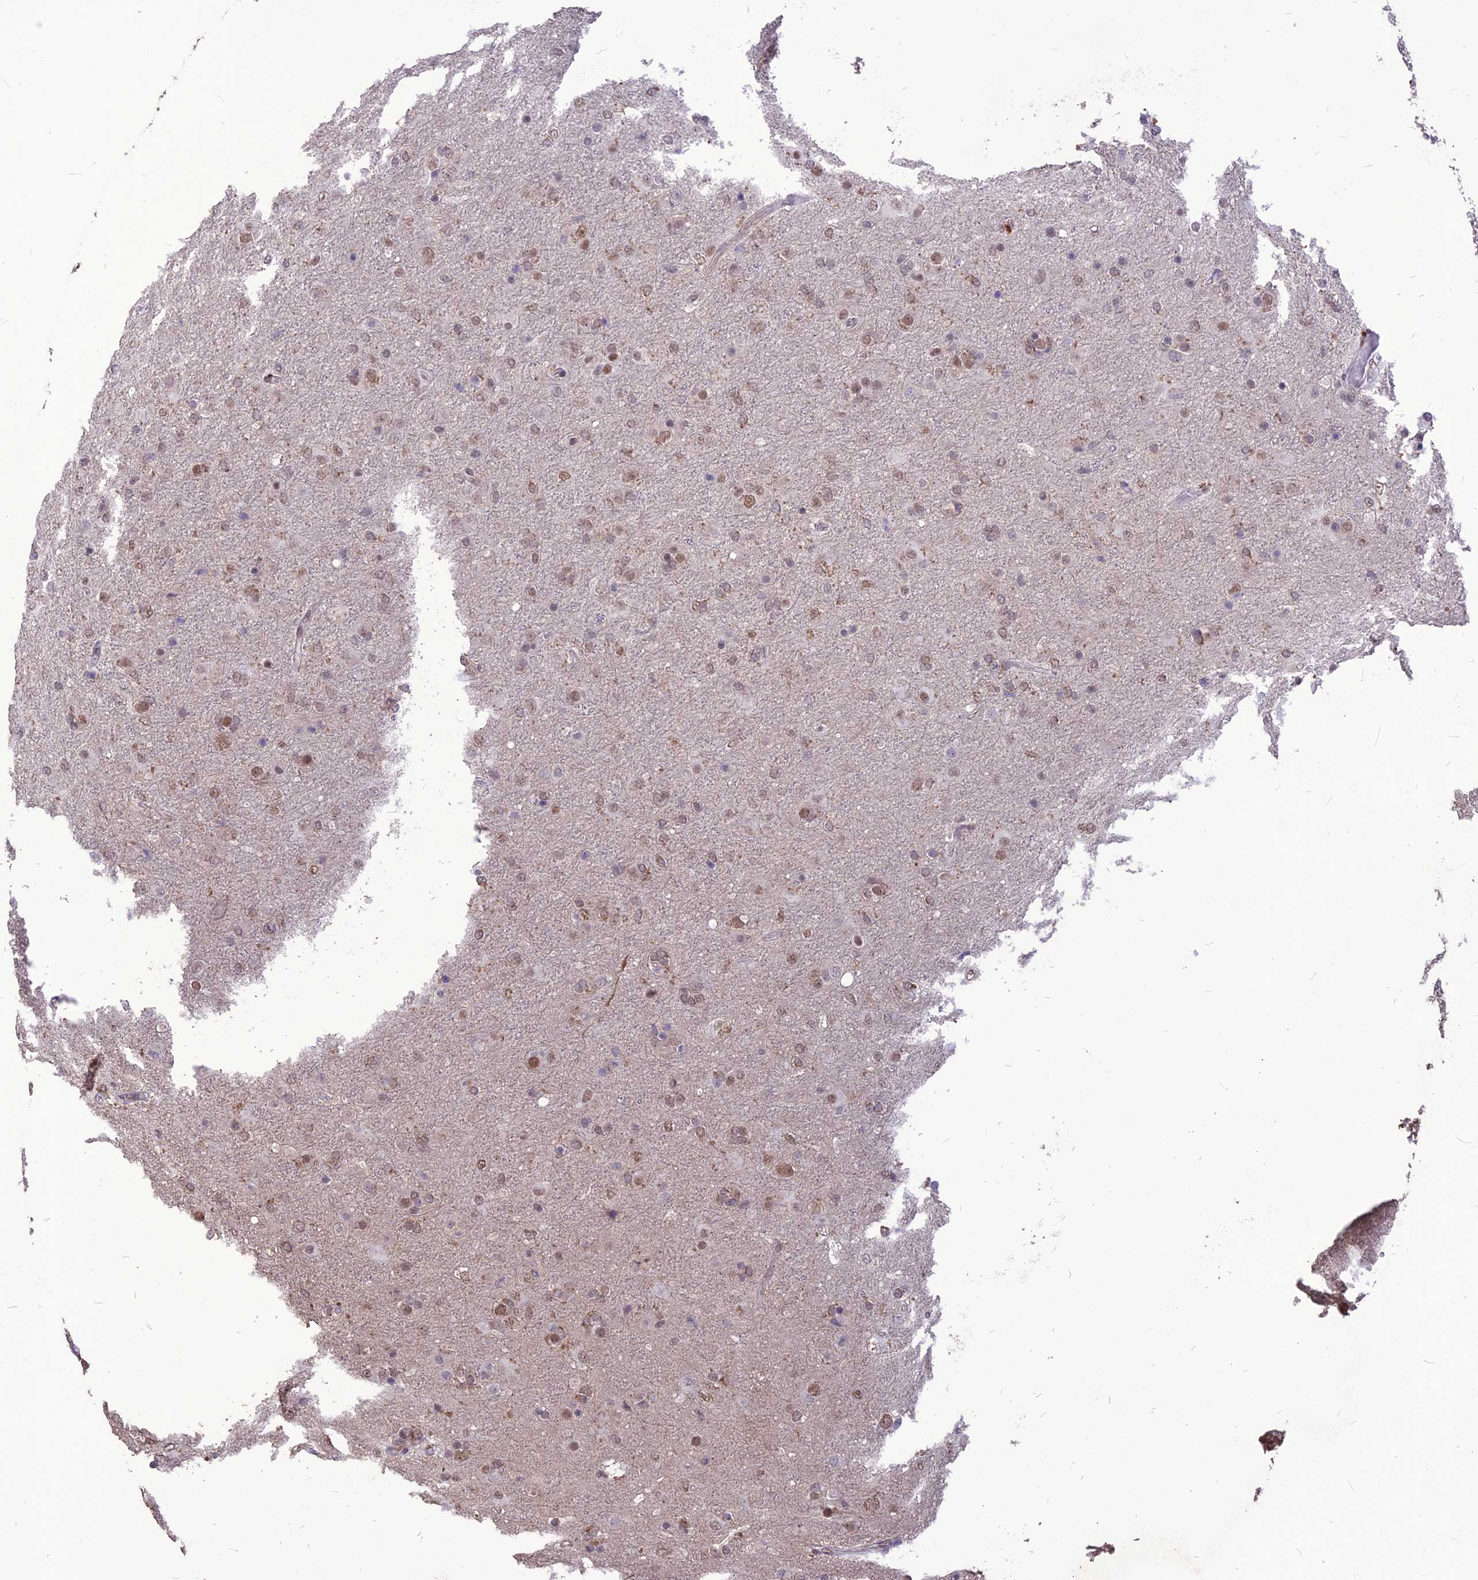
{"staining": {"intensity": "moderate", "quantity": ">75%", "location": "nuclear"}, "tissue": "glioma", "cell_type": "Tumor cells", "image_type": "cancer", "snomed": [{"axis": "morphology", "description": "Glioma, malignant, Low grade"}, {"axis": "topography", "description": "Brain"}], "caption": "Protein expression analysis of human glioma reveals moderate nuclear positivity in approximately >75% of tumor cells.", "gene": "DIS3", "patient": {"sex": "male", "age": 65}}